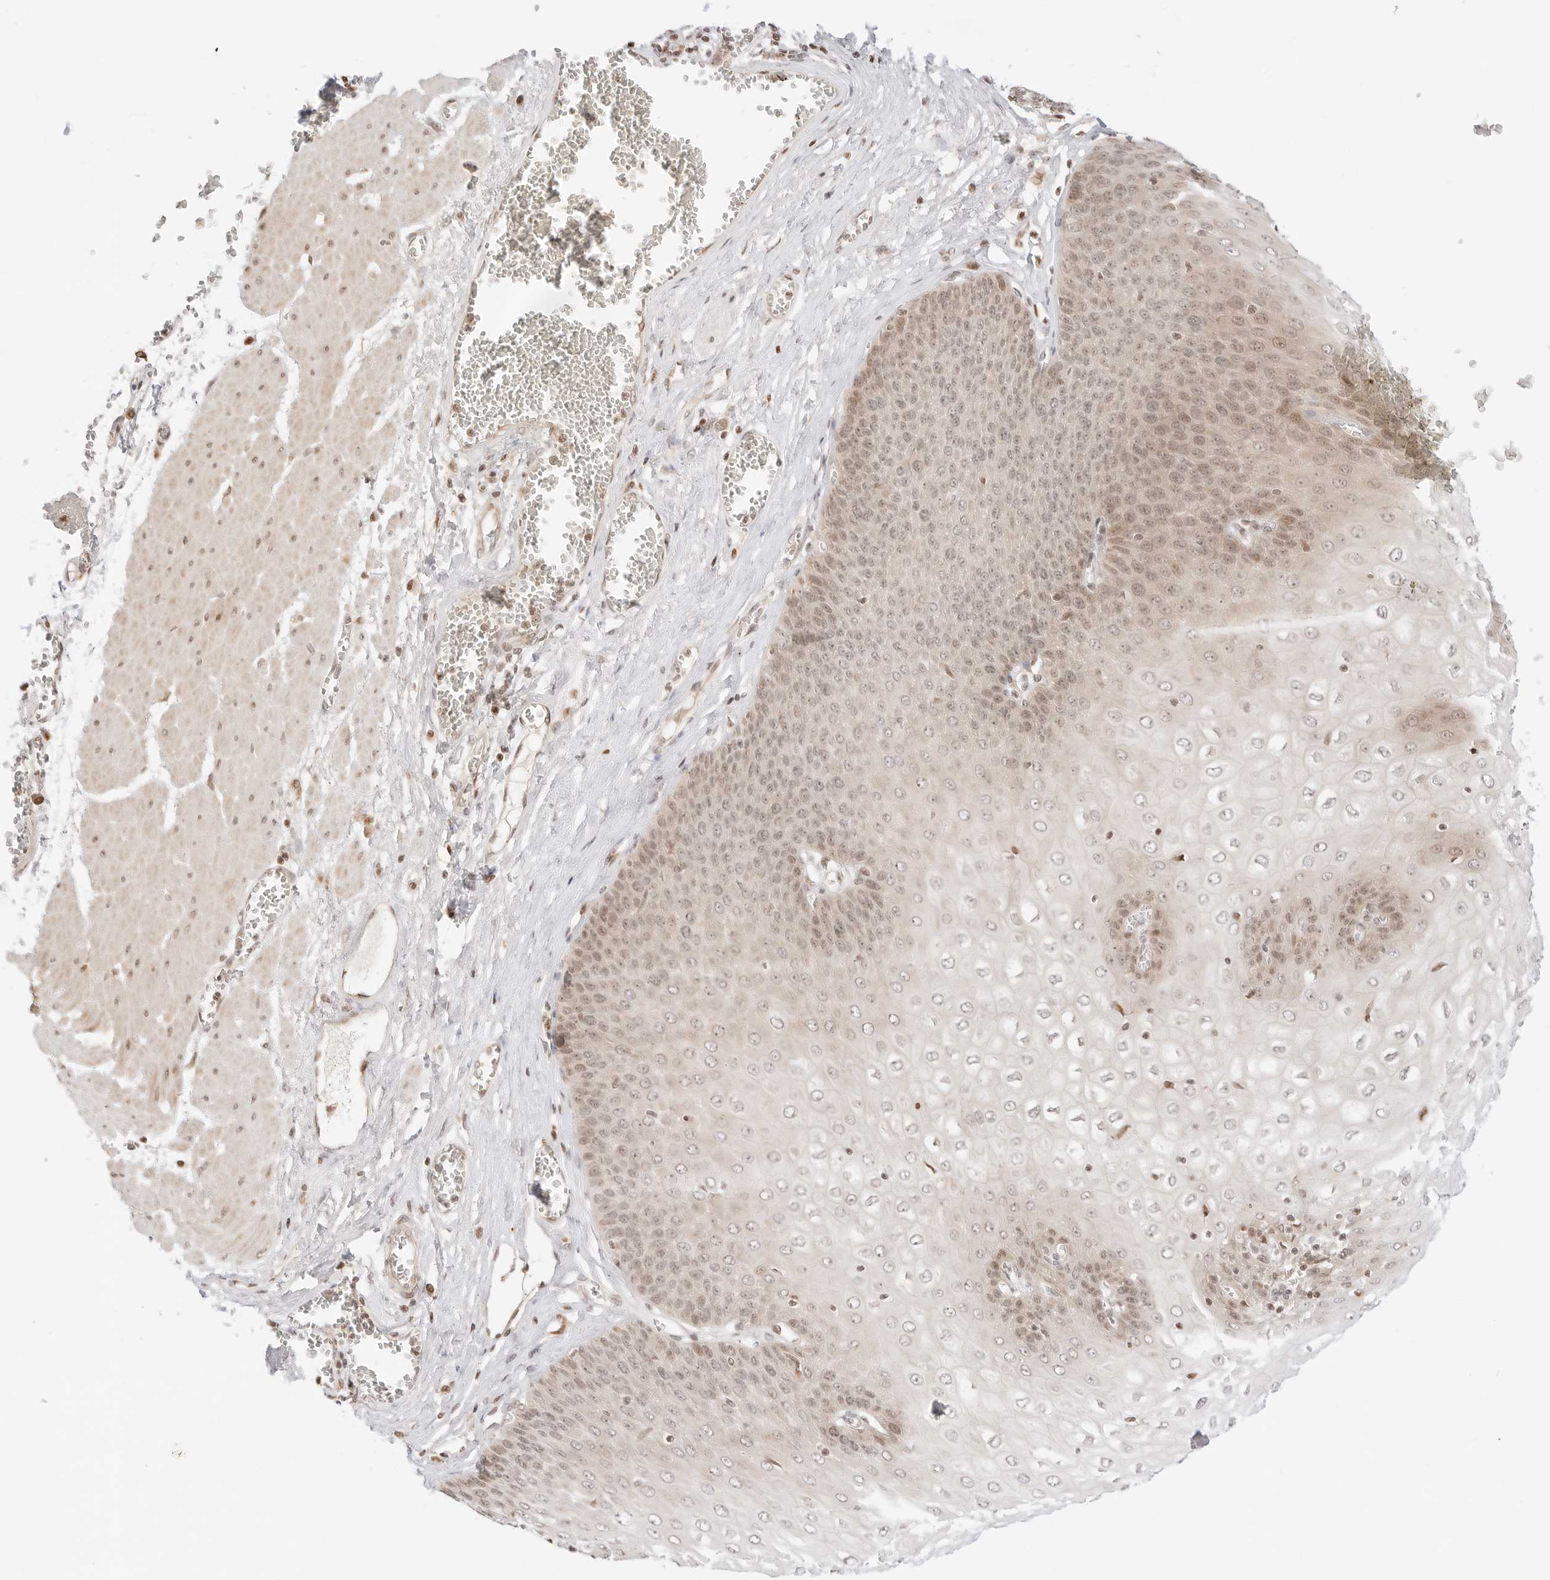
{"staining": {"intensity": "weak", "quantity": ">75%", "location": "cytoplasmic/membranous,nuclear"}, "tissue": "esophagus", "cell_type": "Squamous epithelial cells", "image_type": "normal", "snomed": [{"axis": "morphology", "description": "Normal tissue, NOS"}, {"axis": "topography", "description": "Esophagus"}], "caption": "Immunohistochemistry (IHC) of normal esophagus exhibits low levels of weak cytoplasmic/membranous,nuclear positivity in approximately >75% of squamous epithelial cells.", "gene": "RPS6KL1", "patient": {"sex": "male", "age": 60}}